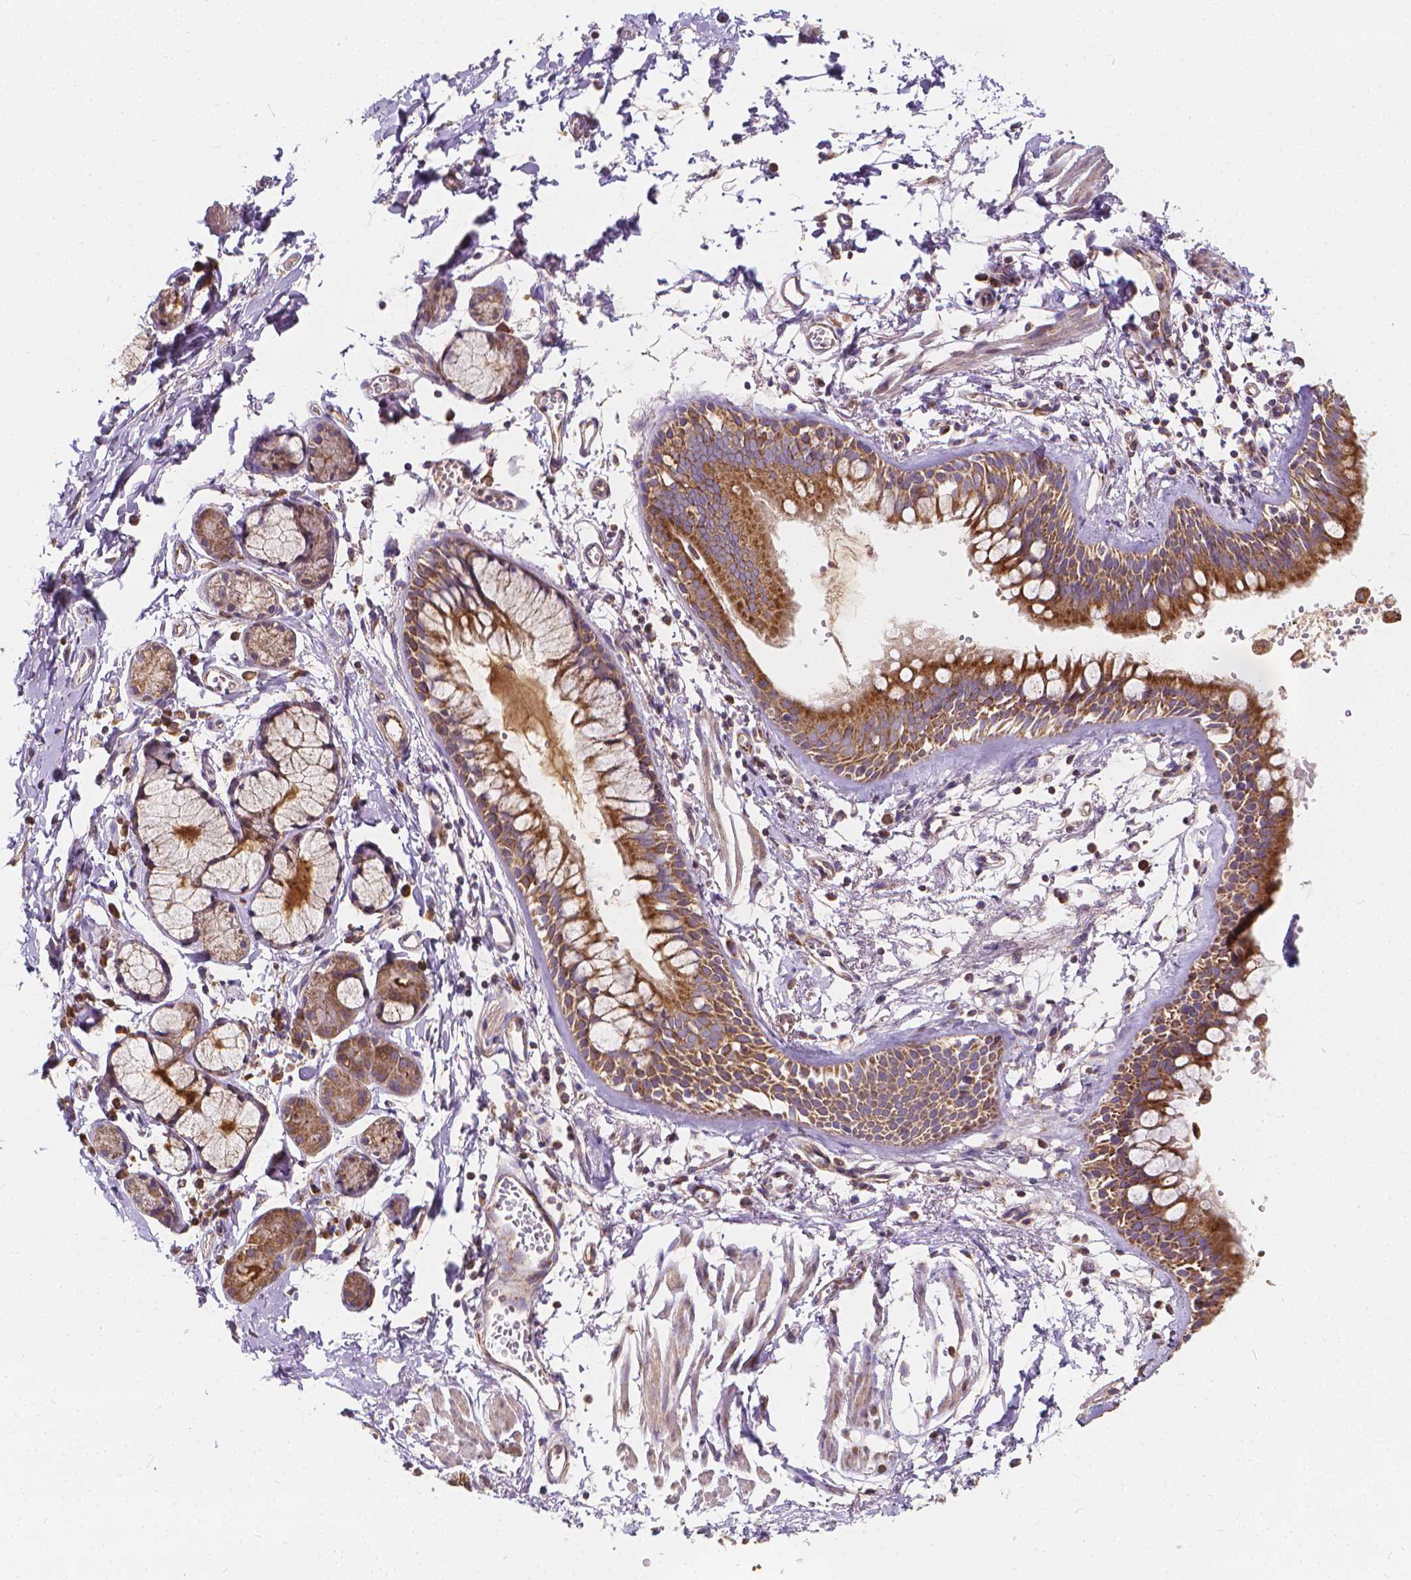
{"staining": {"intensity": "strong", "quantity": "25%-75%", "location": "cytoplasmic/membranous"}, "tissue": "bronchus", "cell_type": "Respiratory epithelial cells", "image_type": "normal", "snomed": [{"axis": "morphology", "description": "Normal tissue, NOS"}, {"axis": "topography", "description": "Cartilage tissue"}, {"axis": "topography", "description": "Bronchus"}], "caption": "The histopathology image reveals staining of normal bronchus, revealing strong cytoplasmic/membranous protein expression (brown color) within respiratory epithelial cells. (DAB (3,3'-diaminobenzidine) IHC with brightfield microscopy, high magnification).", "gene": "SNCAIP", "patient": {"sex": "female", "age": 59}}